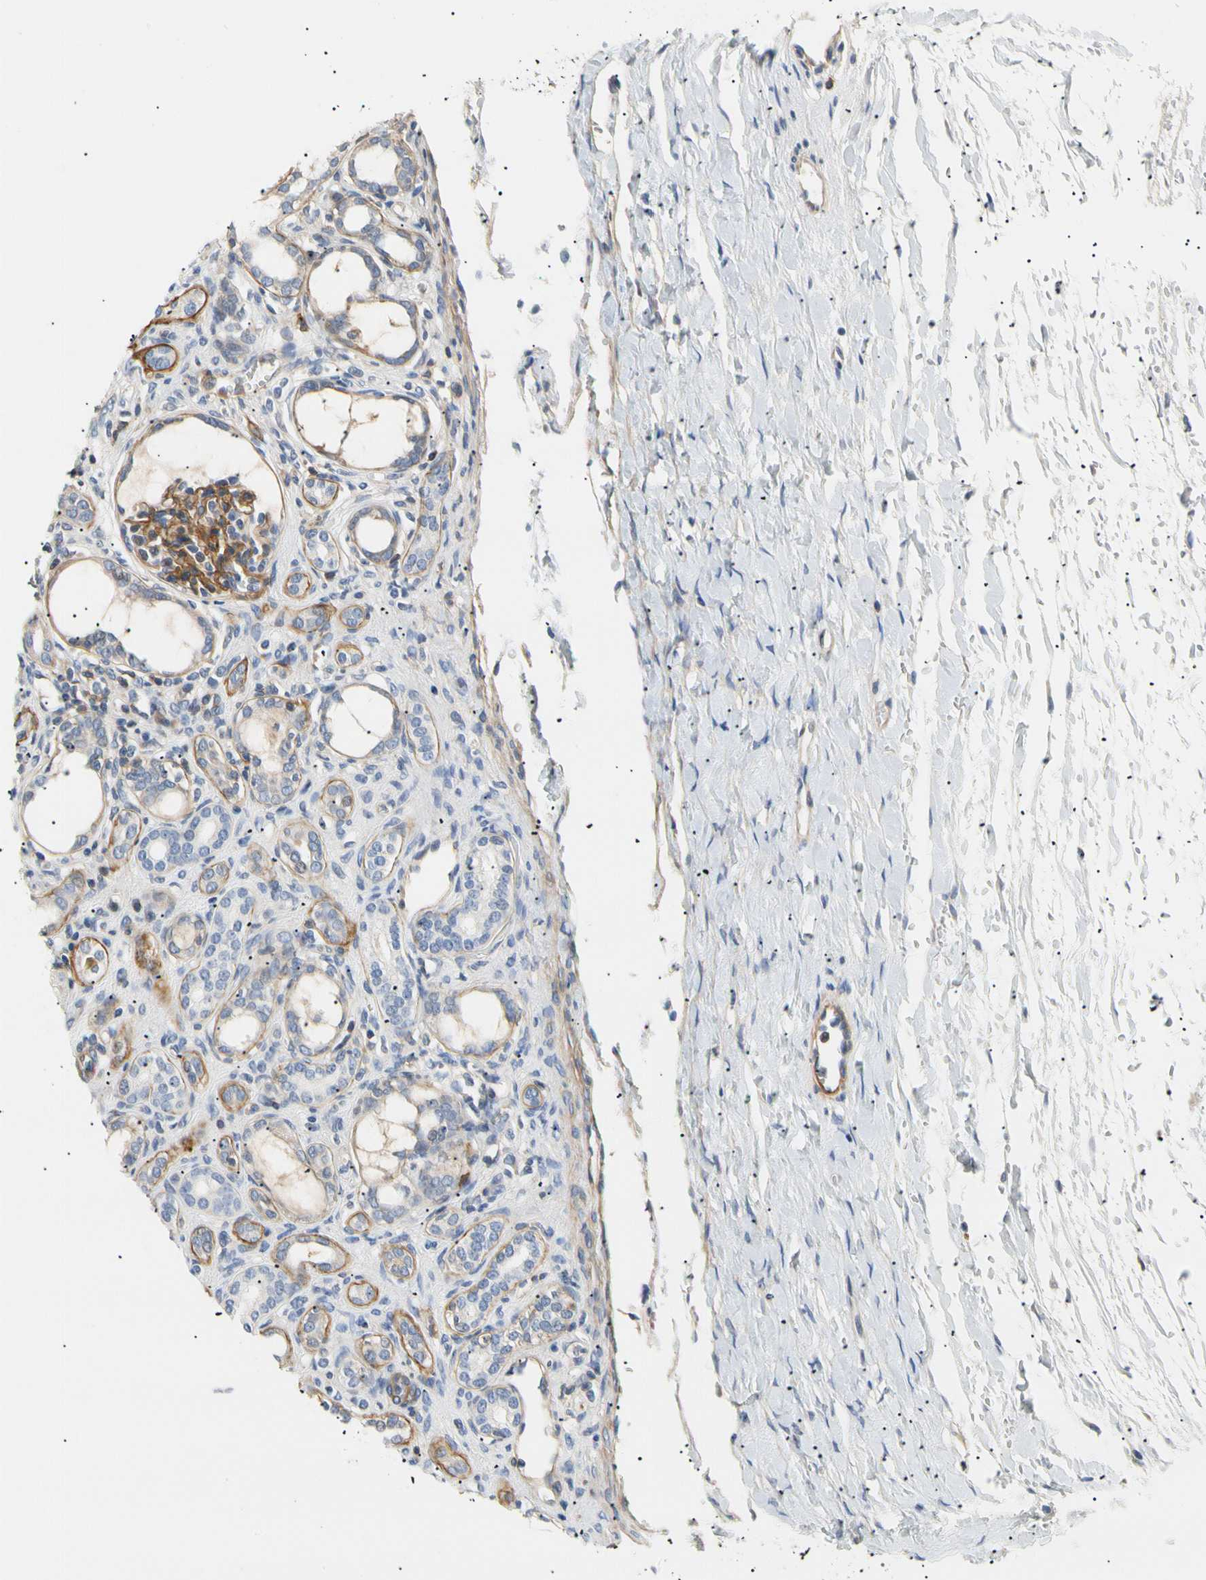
{"staining": {"intensity": "moderate", "quantity": ">75%", "location": "cytoplasmic/membranous"}, "tissue": "kidney", "cell_type": "Cells in glomeruli", "image_type": "normal", "snomed": [{"axis": "morphology", "description": "Normal tissue, NOS"}, {"axis": "topography", "description": "Kidney"}], "caption": "Immunohistochemical staining of normal kidney displays medium levels of moderate cytoplasmic/membranous expression in approximately >75% of cells in glomeruli. Nuclei are stained in blue.", "gene": "TNFRSF18", "patient": {"sex": "male", "age": 7}}